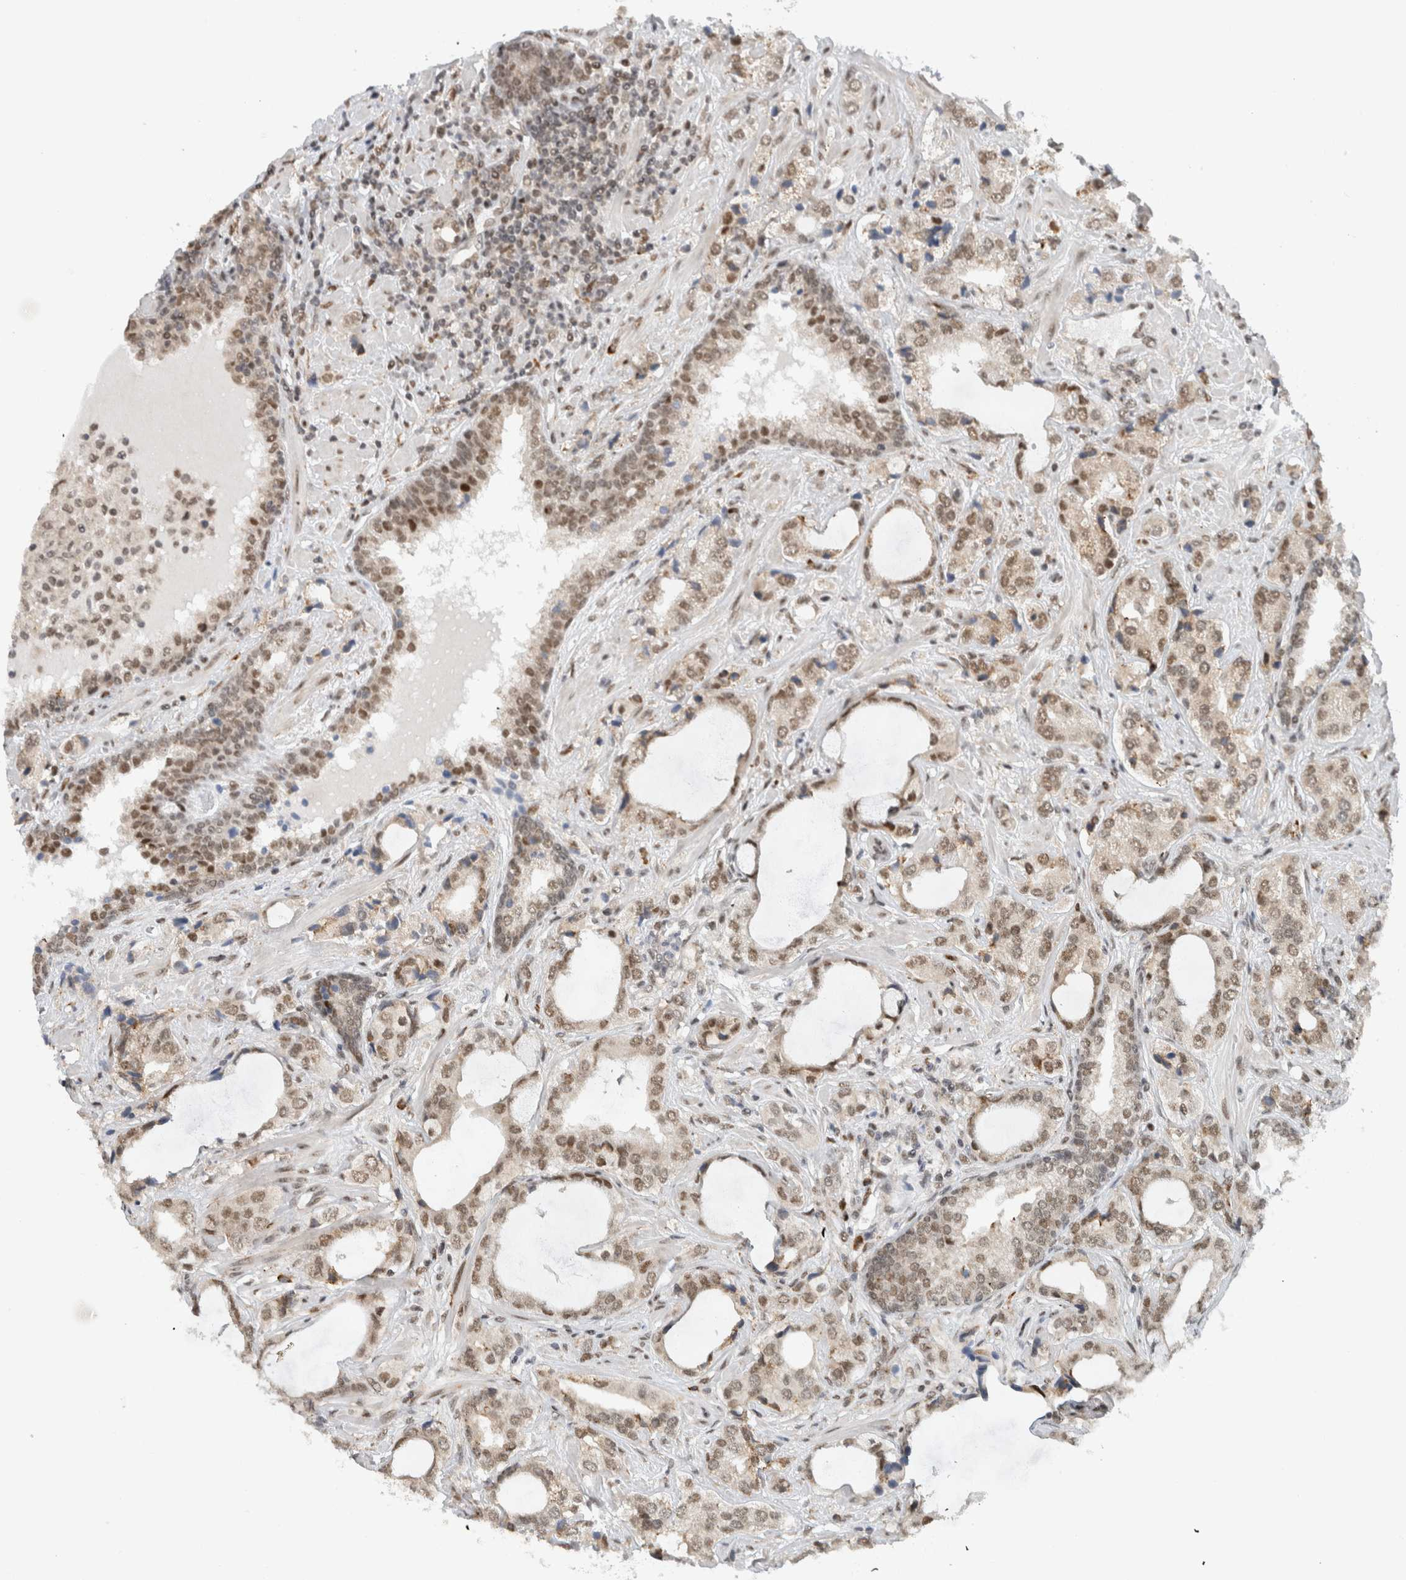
{"staining": {"intensity": "moderate", "quantity": ">75%", "location": "nuclear"}, "tissue": "prostate cancer", "cell_type": "Tumor cells", "image_type": "cancer", "snomed": [{"axis": "morphology", "description": "Adenocarcinoma, High grade"}, {"axis": "topography", "description": "Prostate"}], "caption": "Human high-grade adenocarcinoma (prostate) stained with a brown dye reveals moderate nuclear positive expression in approximately >75% of tumor cells.", "gene": "HNRNPR", "patient": {"sex": "male", "age": 66}}